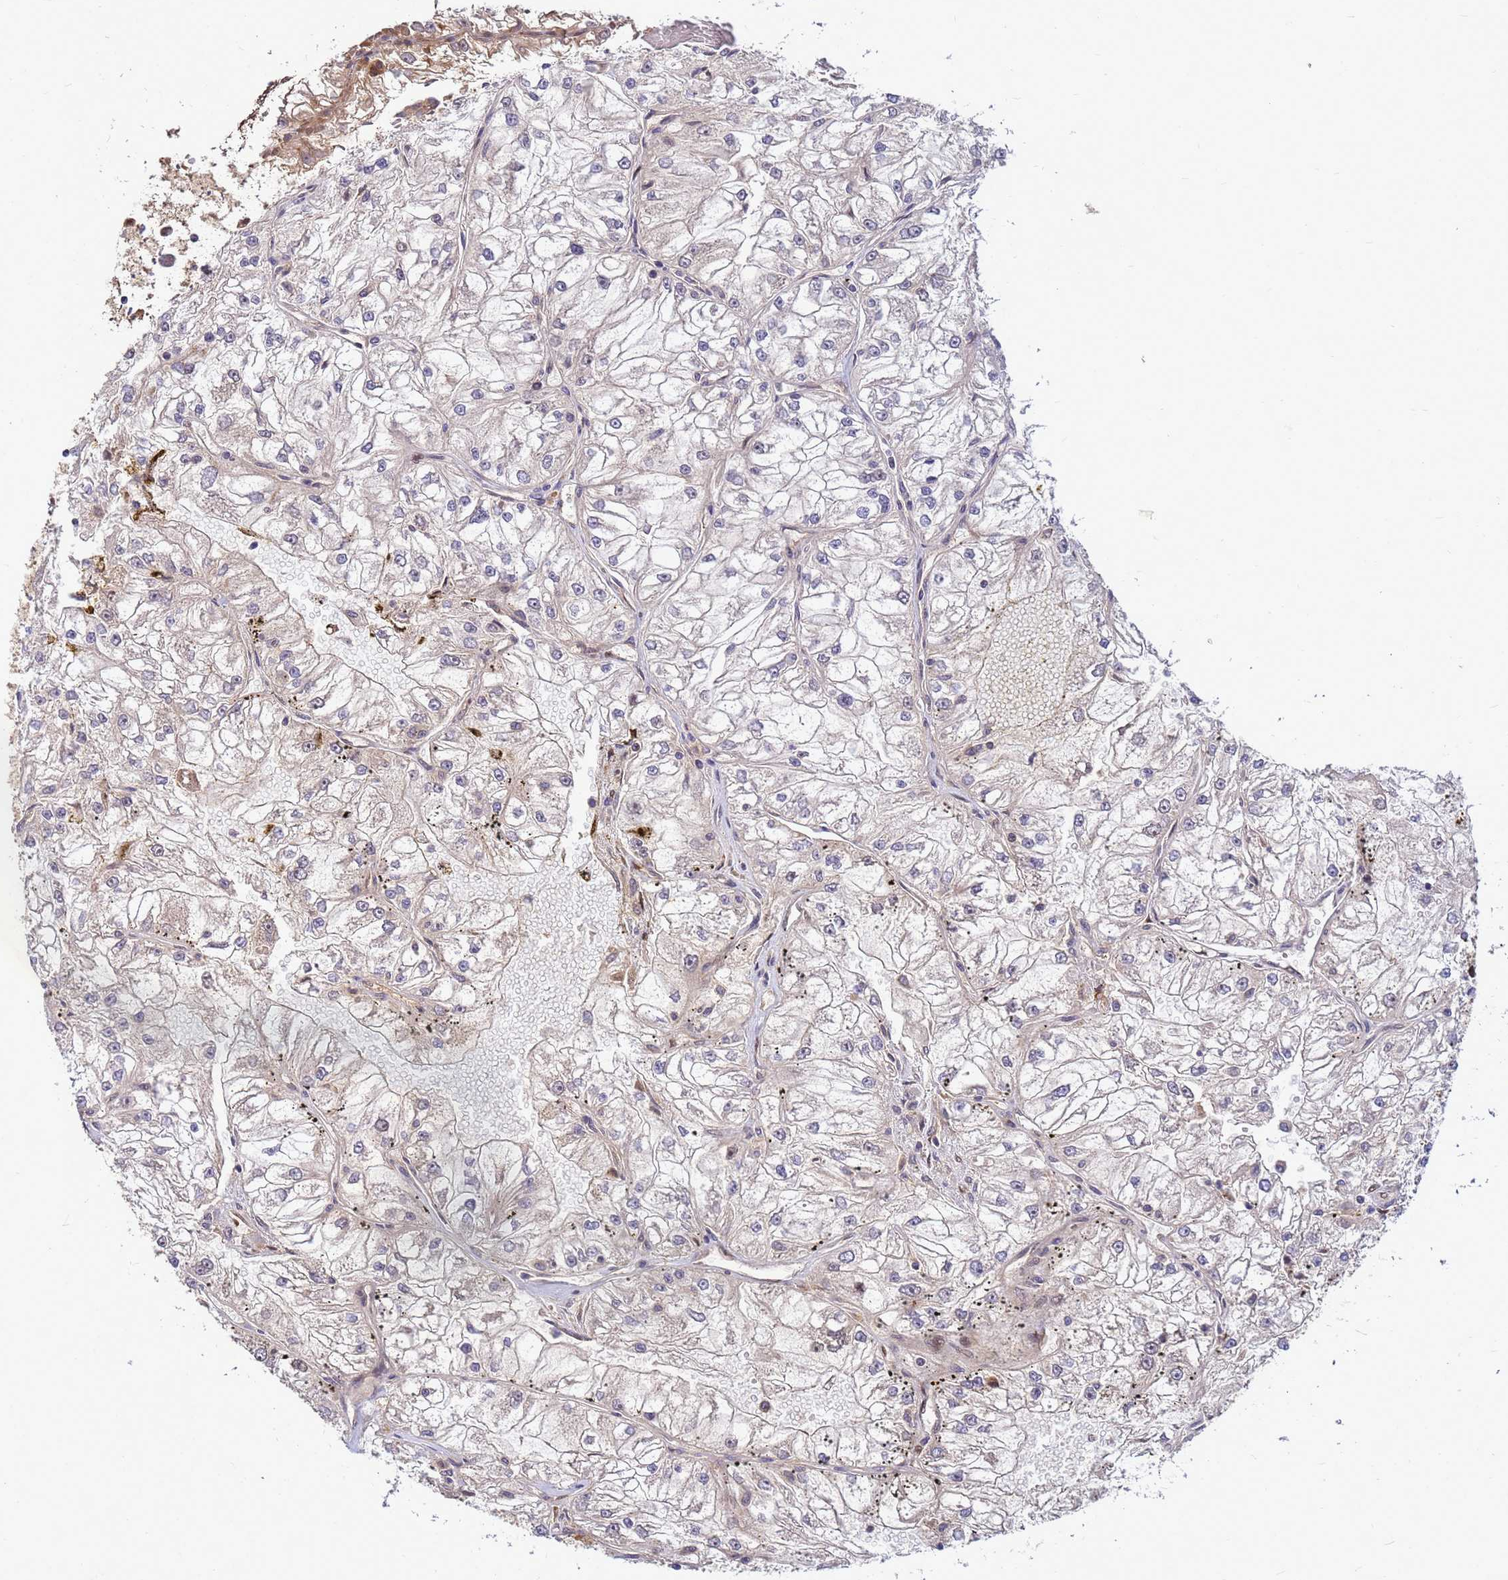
{"staining": {"intensity": "negative", "quantity": "none", "location": "none"}, "tissue": "renal cancer", "cell_type": "Tumor cells", "image_type": "cancer", "snomed": [{"axis": "morphology", "description": "Adenocarcinoma, NOS"}, {"axis": "topography", "description": "Kidney"}], "caption": "Immunohistochemistry (IHC) micrograph of neoplastic tissue: human renal cancer (adenocarcinoma) stained with DAB exhibits no significant protein expression in tumor cells. (Stains: DAB immunohistochemistry (IHC) with hematoxylin counter stain, Microscopy: brightfield microscopy at high magnification).", "gene": "DUS4L", "patient": {"sex": "female", "age": 72}}